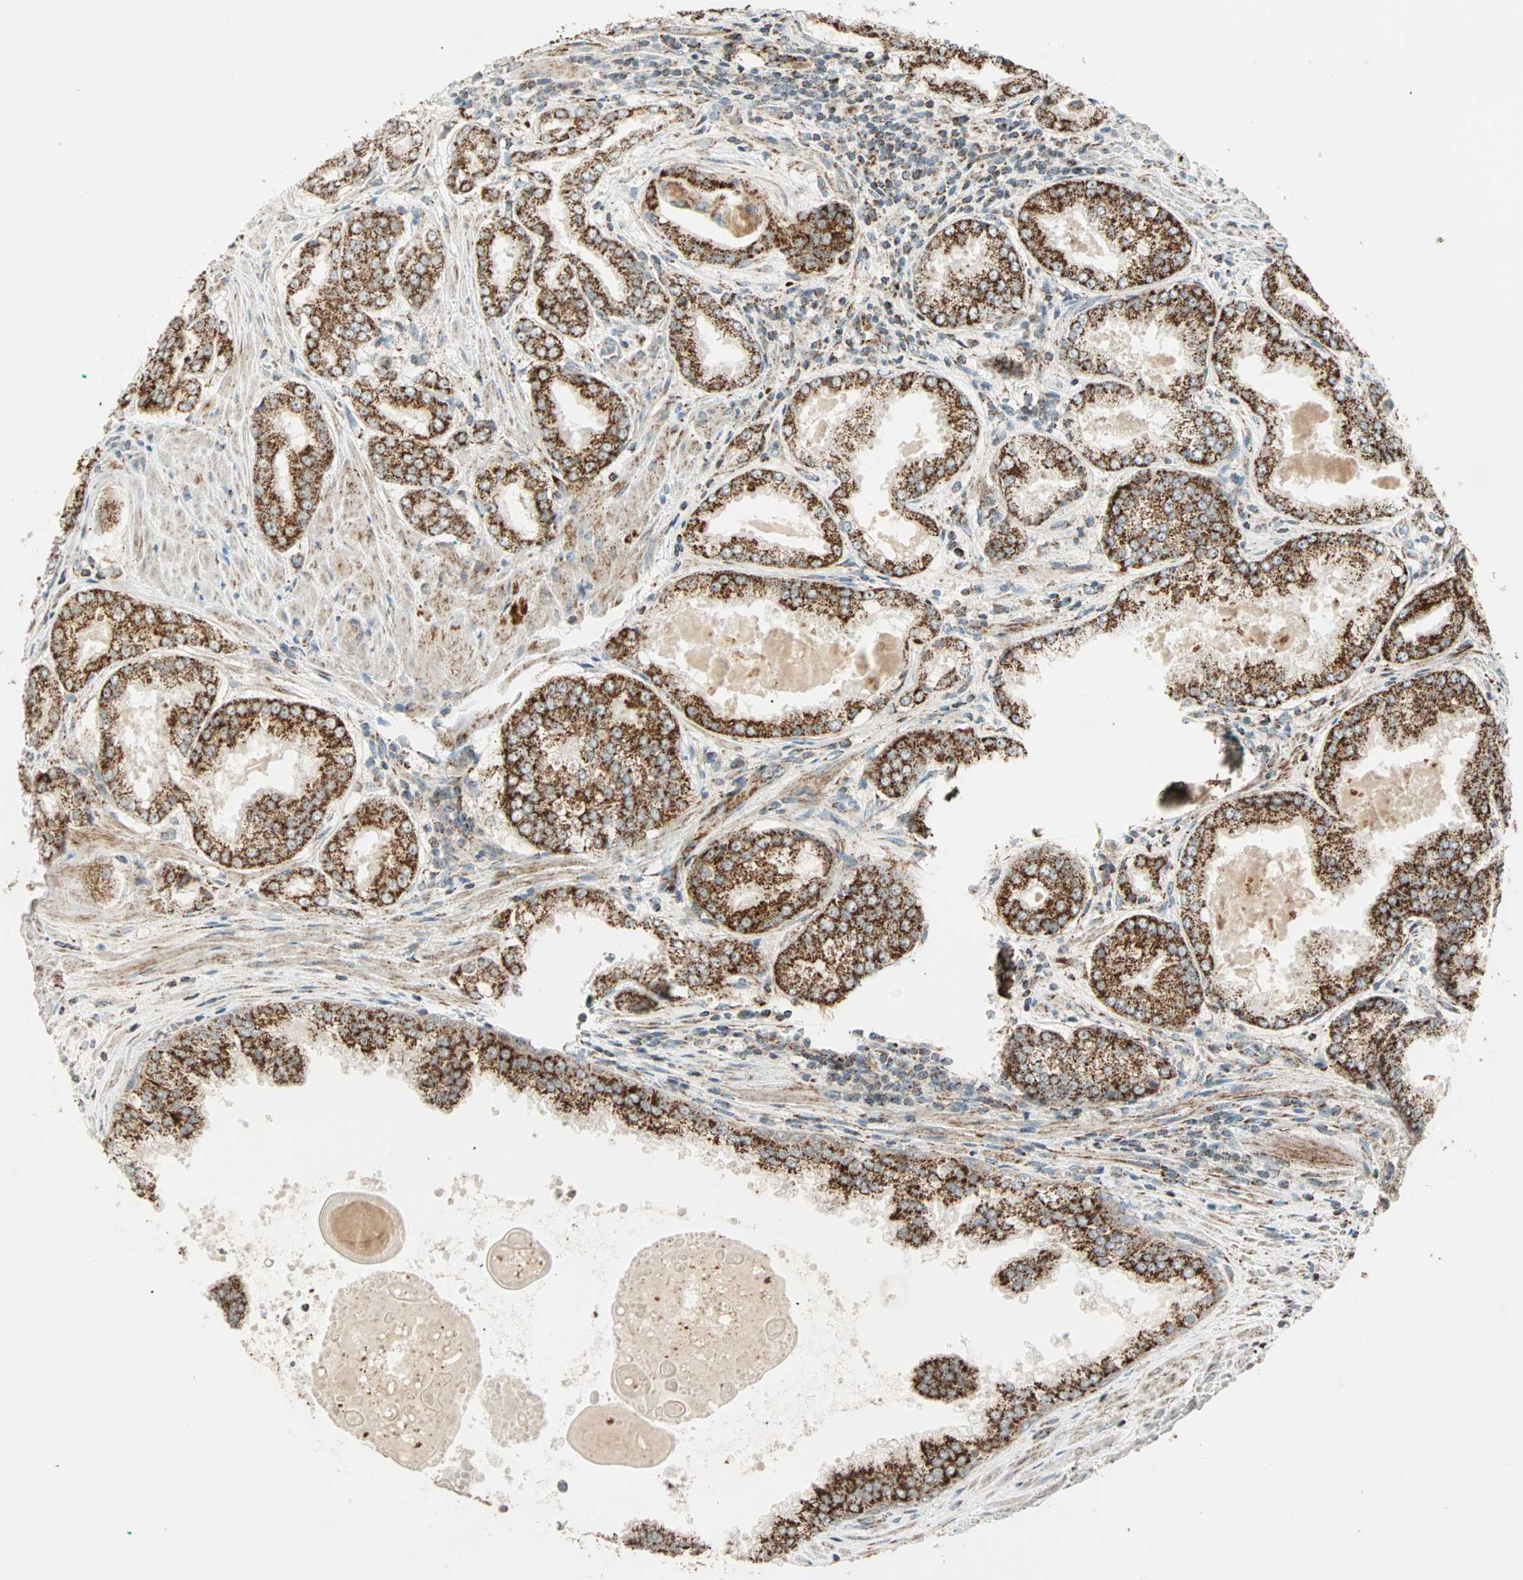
{"staining": {"intensity": "moderate", "quantity": ">75%", "location": "cytoplasmic/membranous"}, "tissue": "prostate cancer", "cell_type": "Tumor cells", "image_type": "cancer", "snomed": [{"axis": "morphology", "description": "Adenocarcinoma, Low grade"}, {"axis": "topography", "description": "Prostate"}], "caption": "A brown stain highlights moderate cytoplasmic/membranous staining of a protein in human prostate cancer tumor cells.", "gene": "SPRY4", "patient": {"sex": "male", "age": 64}}